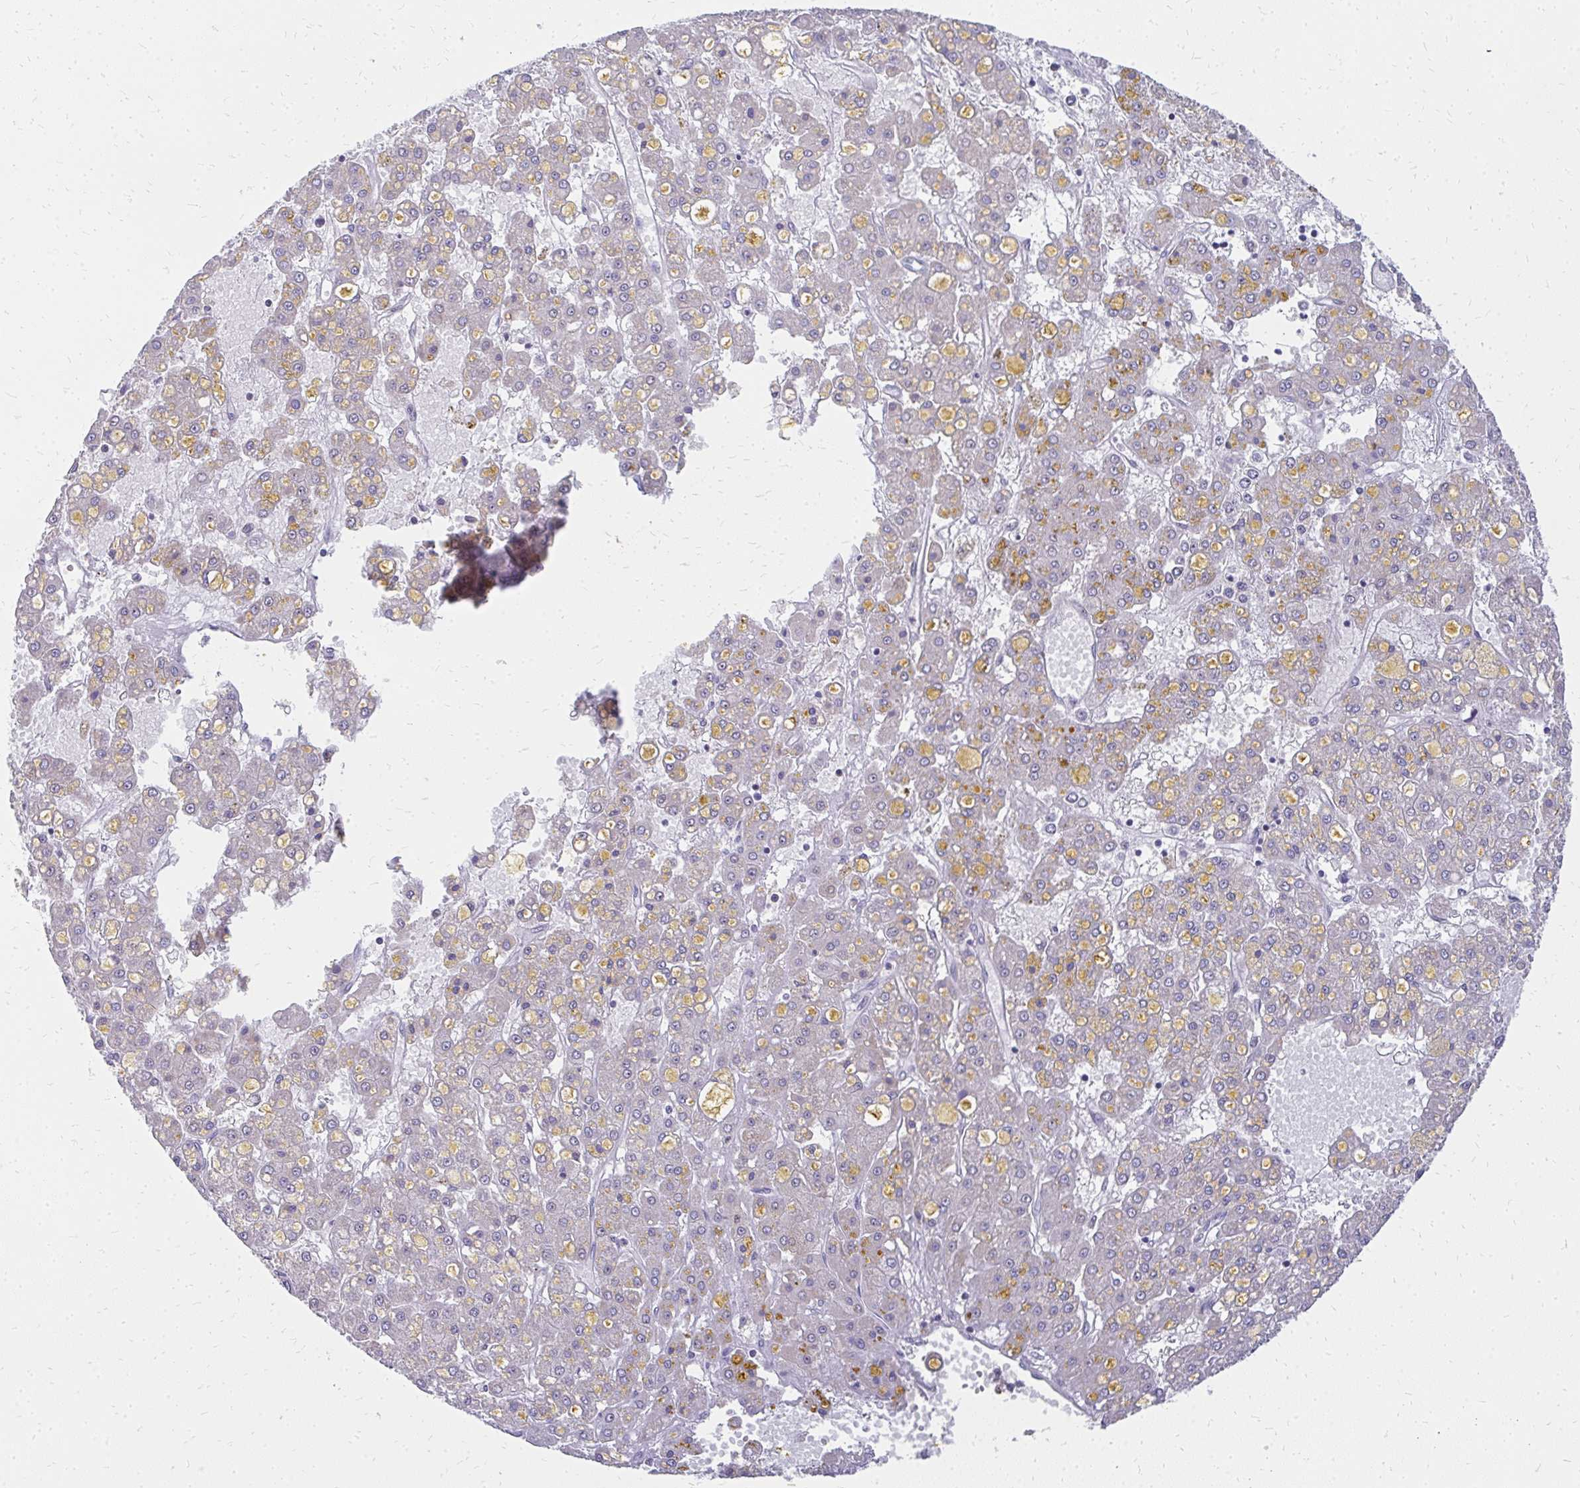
{"staining": {"intensity": "negative", "quantity": "none", "location": "none"}, "tissue": "liver cancer", "cell_type": "Tumor cells", "image_type": "cancer", "snomed": [{"axis": "morphology", "description": "Carcinoma, Hepatocellular, NOS"}, {"axis": "topography", "description": "Liver"}], "caption": "DAB (3,3'-diaminobenzidine) immunohistochemical staining of liver cancer (hepatocellular carcinoma) exhibits no significant expression in tumor cells.", "gene": "FAM9A", "patient": {"sex": "male", "age": 67}}